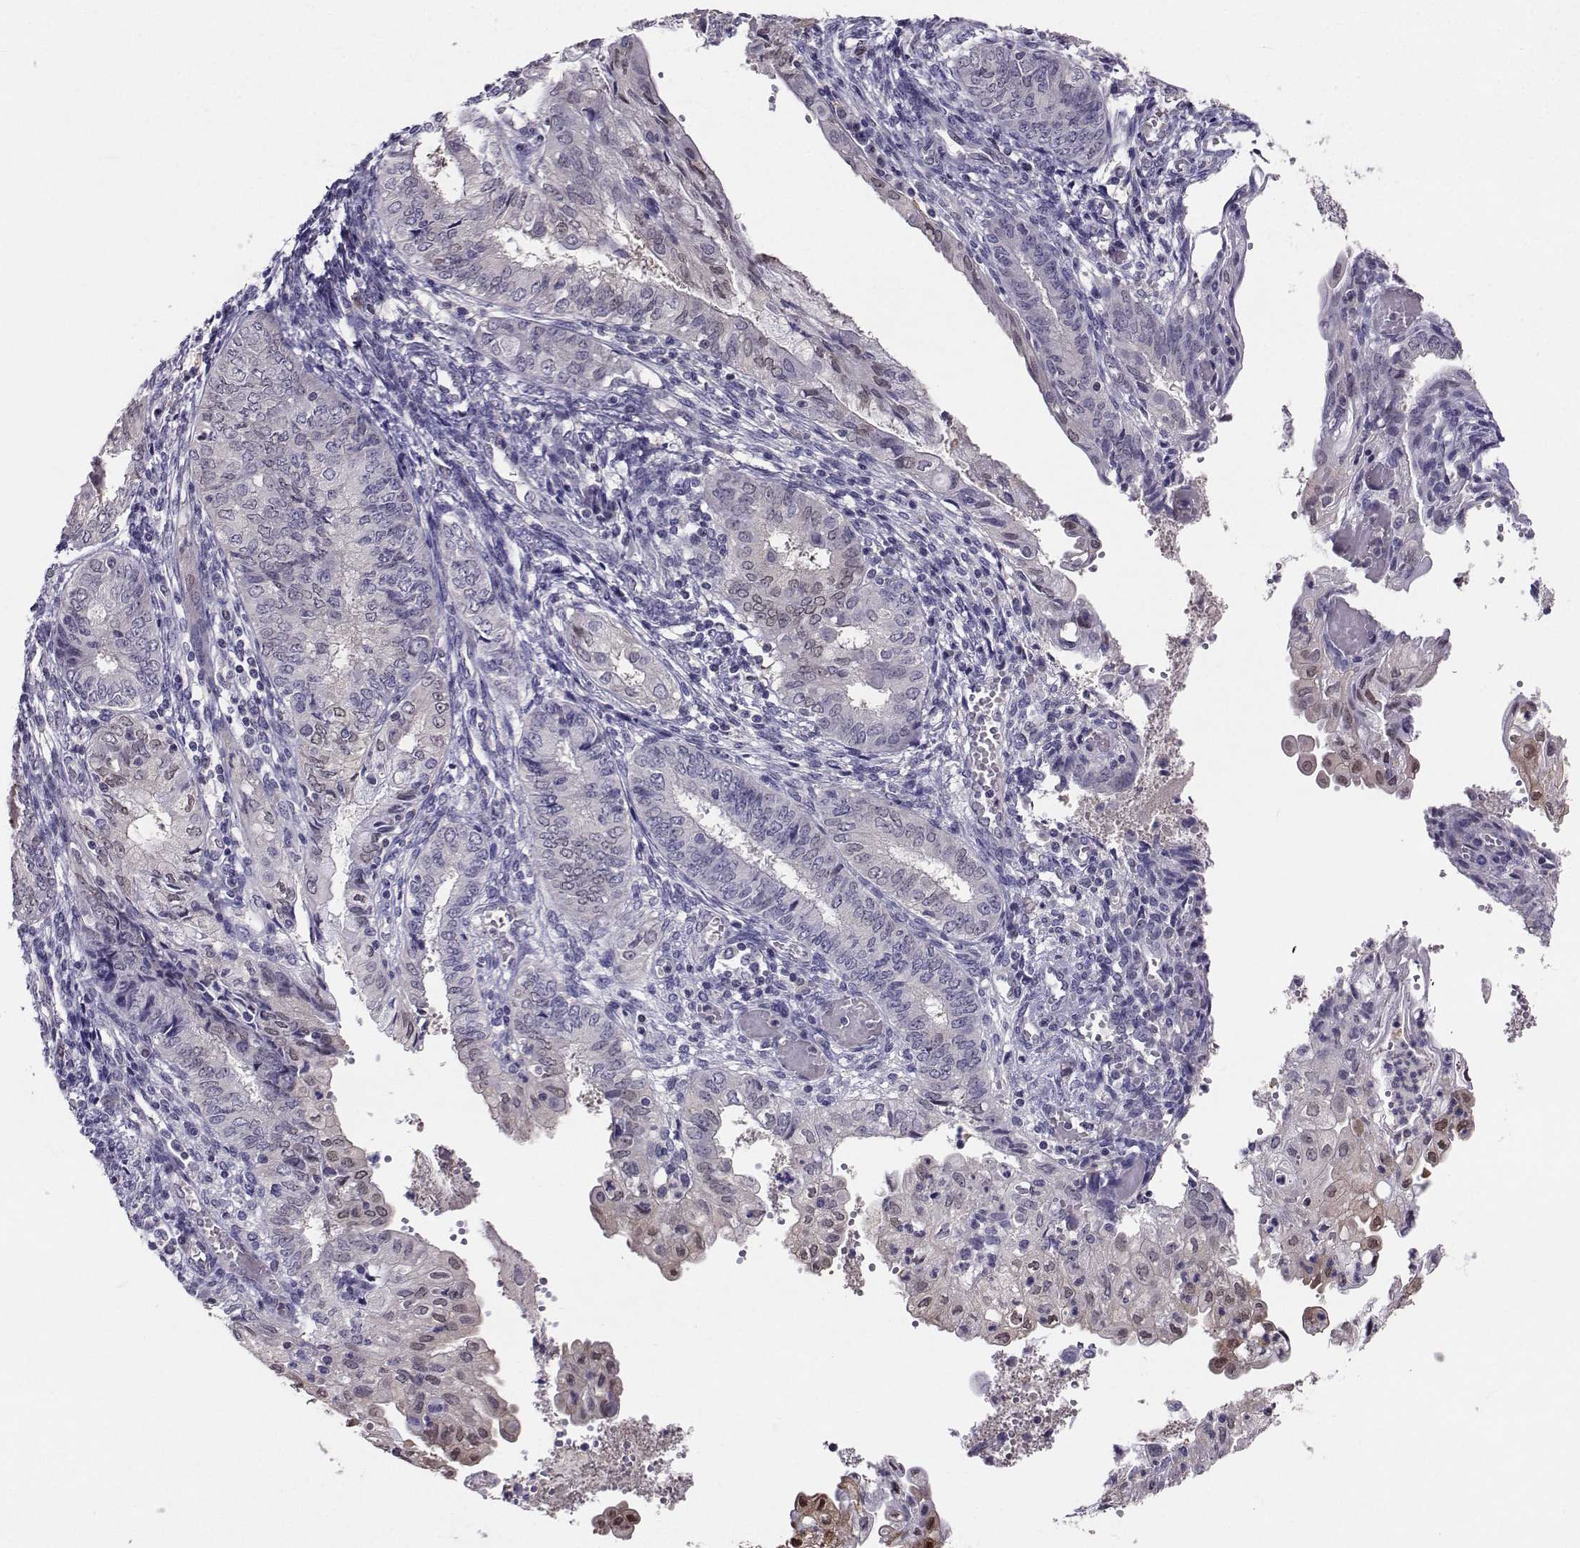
{"staining": {"intensity": "negative", "quantity": "none", "location": "none"}, "tissue": "endometrial cancer", "cell_type": "Tumor cells", "image_type": "cancer", "snomed": [{"axis": "morphology", "description": "Adenocarcinoma, NOS"}, {"axis": "topography", "description": "Endometrium"}], "caption": "Immunohistochemical staining of human adenocarcinoma (endometrial) demonstrates no significant expression in tumor cells.", "gene": "PGK1", "patient": {"sex": "female", "age": 68}}